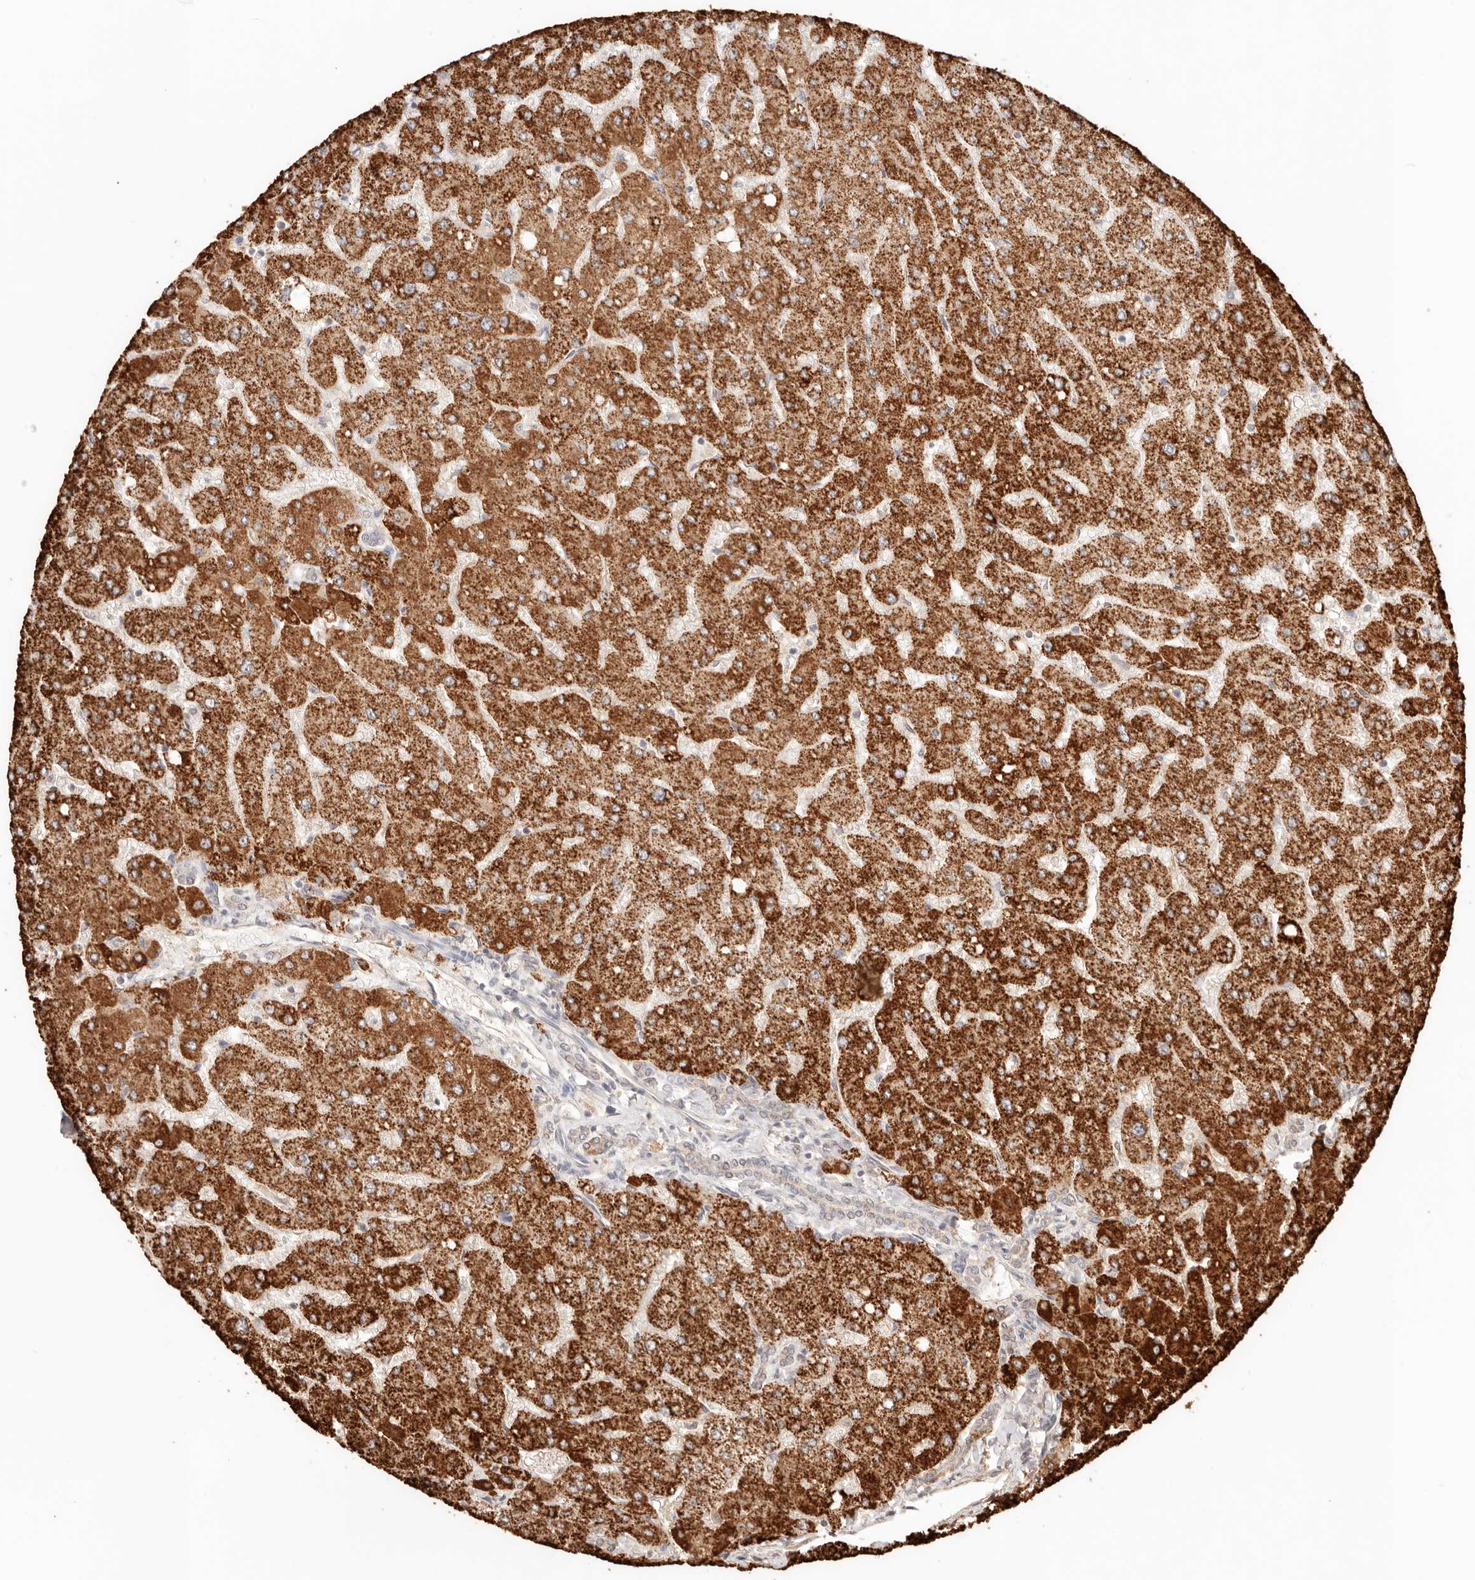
{"staining": {"intensity": "weak", "quantity": ">75%", "location": "cytoplasmic/membranous"}, "tissue": "liver", "cell_type": "Cholangiocytes", "image_type": "normal", "snomed": [{"axis": "morphology", "description": "Normal tissue, NOS"}, {"axis": "topography", "description": "Liver"}], "caption": "Protein staining of benign liver exhibits weak cytoplasmic/membranous positivity in about >75% of cholangiocytes. (brown staining indicates protein expression, while blue staining denotes nuclei).", "gene": "IL1R2", "patient": {"sex": "male", "age": 55}}